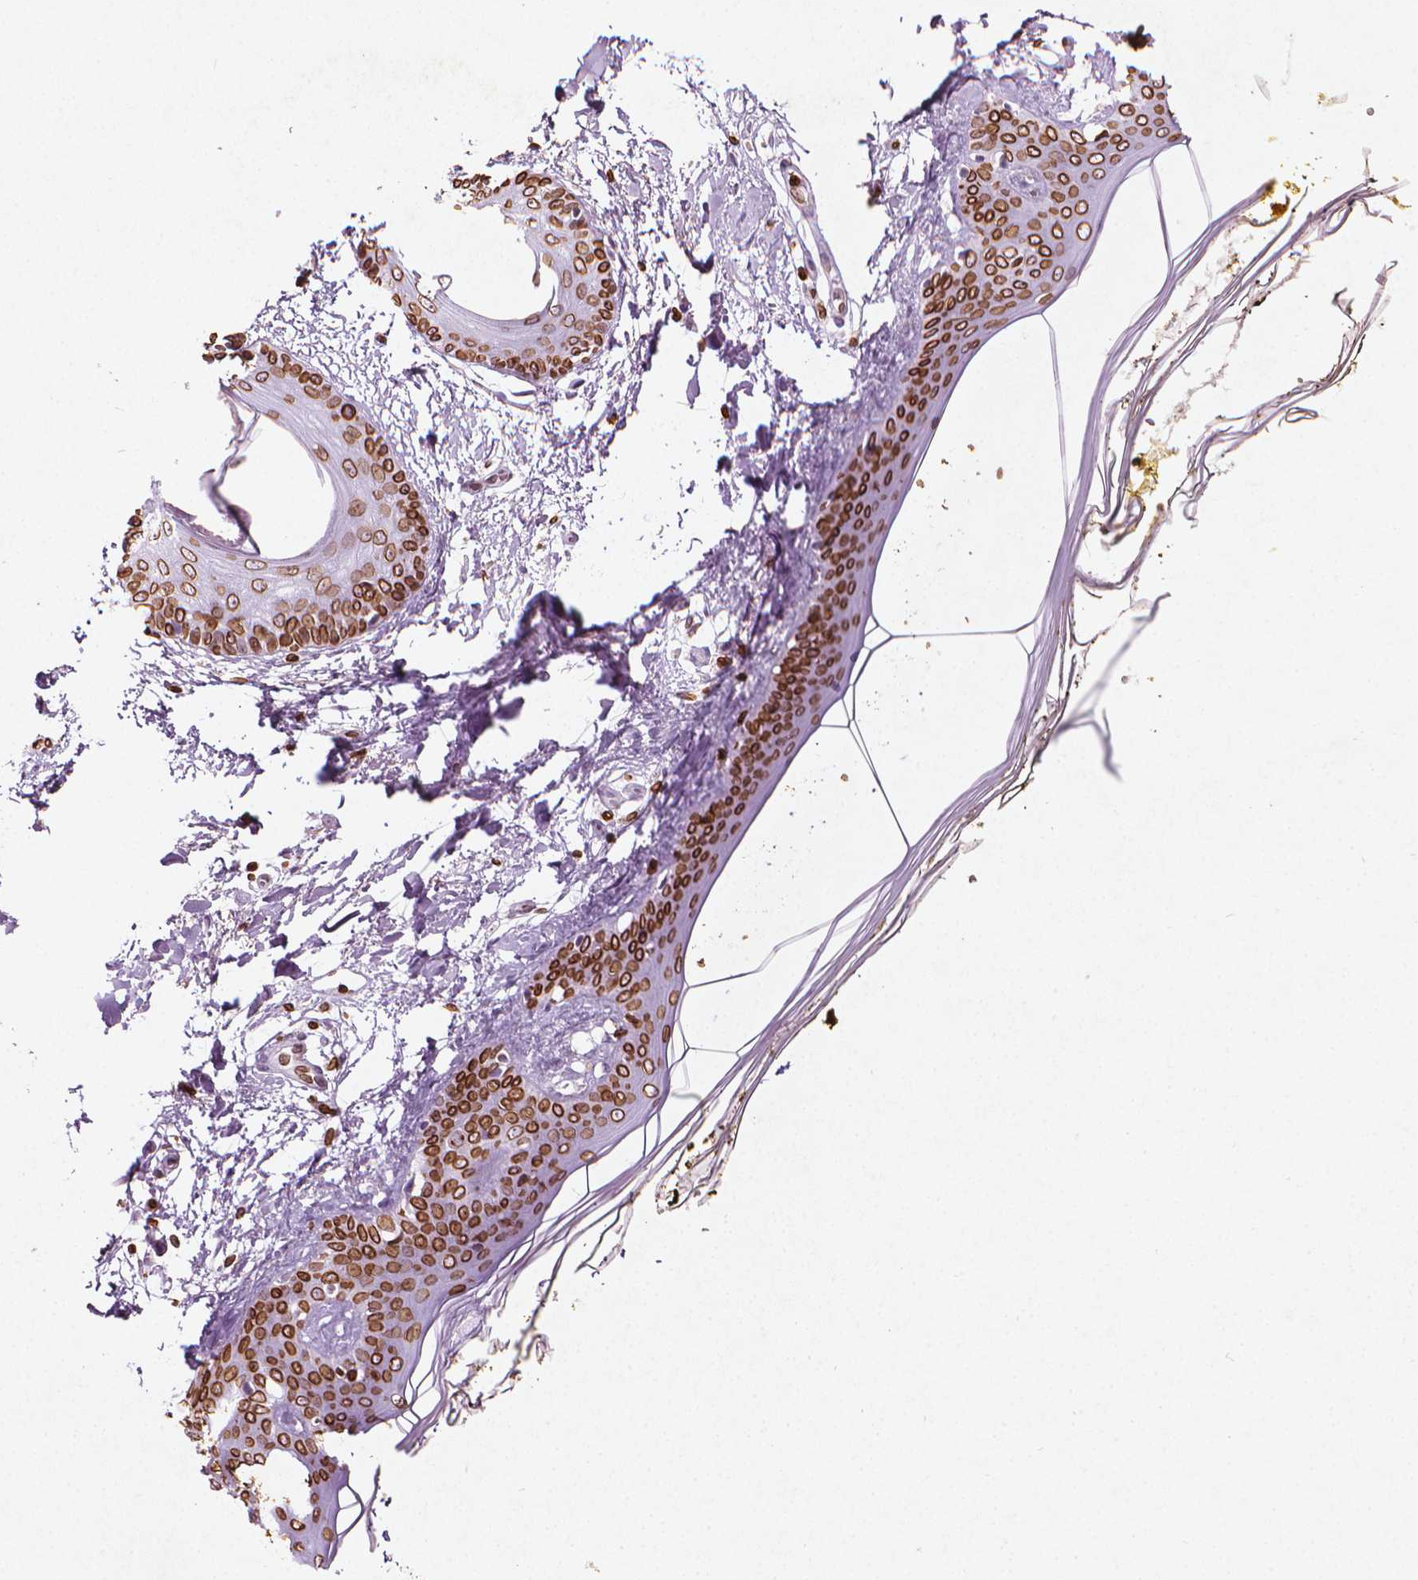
{"staining": {"intensity": "moderate", "quantity": ">75%", "location": "nuclear"}, "tissue": "skin", "cell_type": "Fibroblasts", "image_type": "normal", "snomed": [{"axis": "morphology", "description": "Normal tissue, NOS"}, {"axis": "topography", "description": "Skin"}], "caption": "Immunohistochemical staining of normal skin exhibits >75% levels of moderate nuclear protein staining in approximately >75% of fibroblasts.", "gene": "LMNB1", "patient": {"sex": "female", "age": 34}}